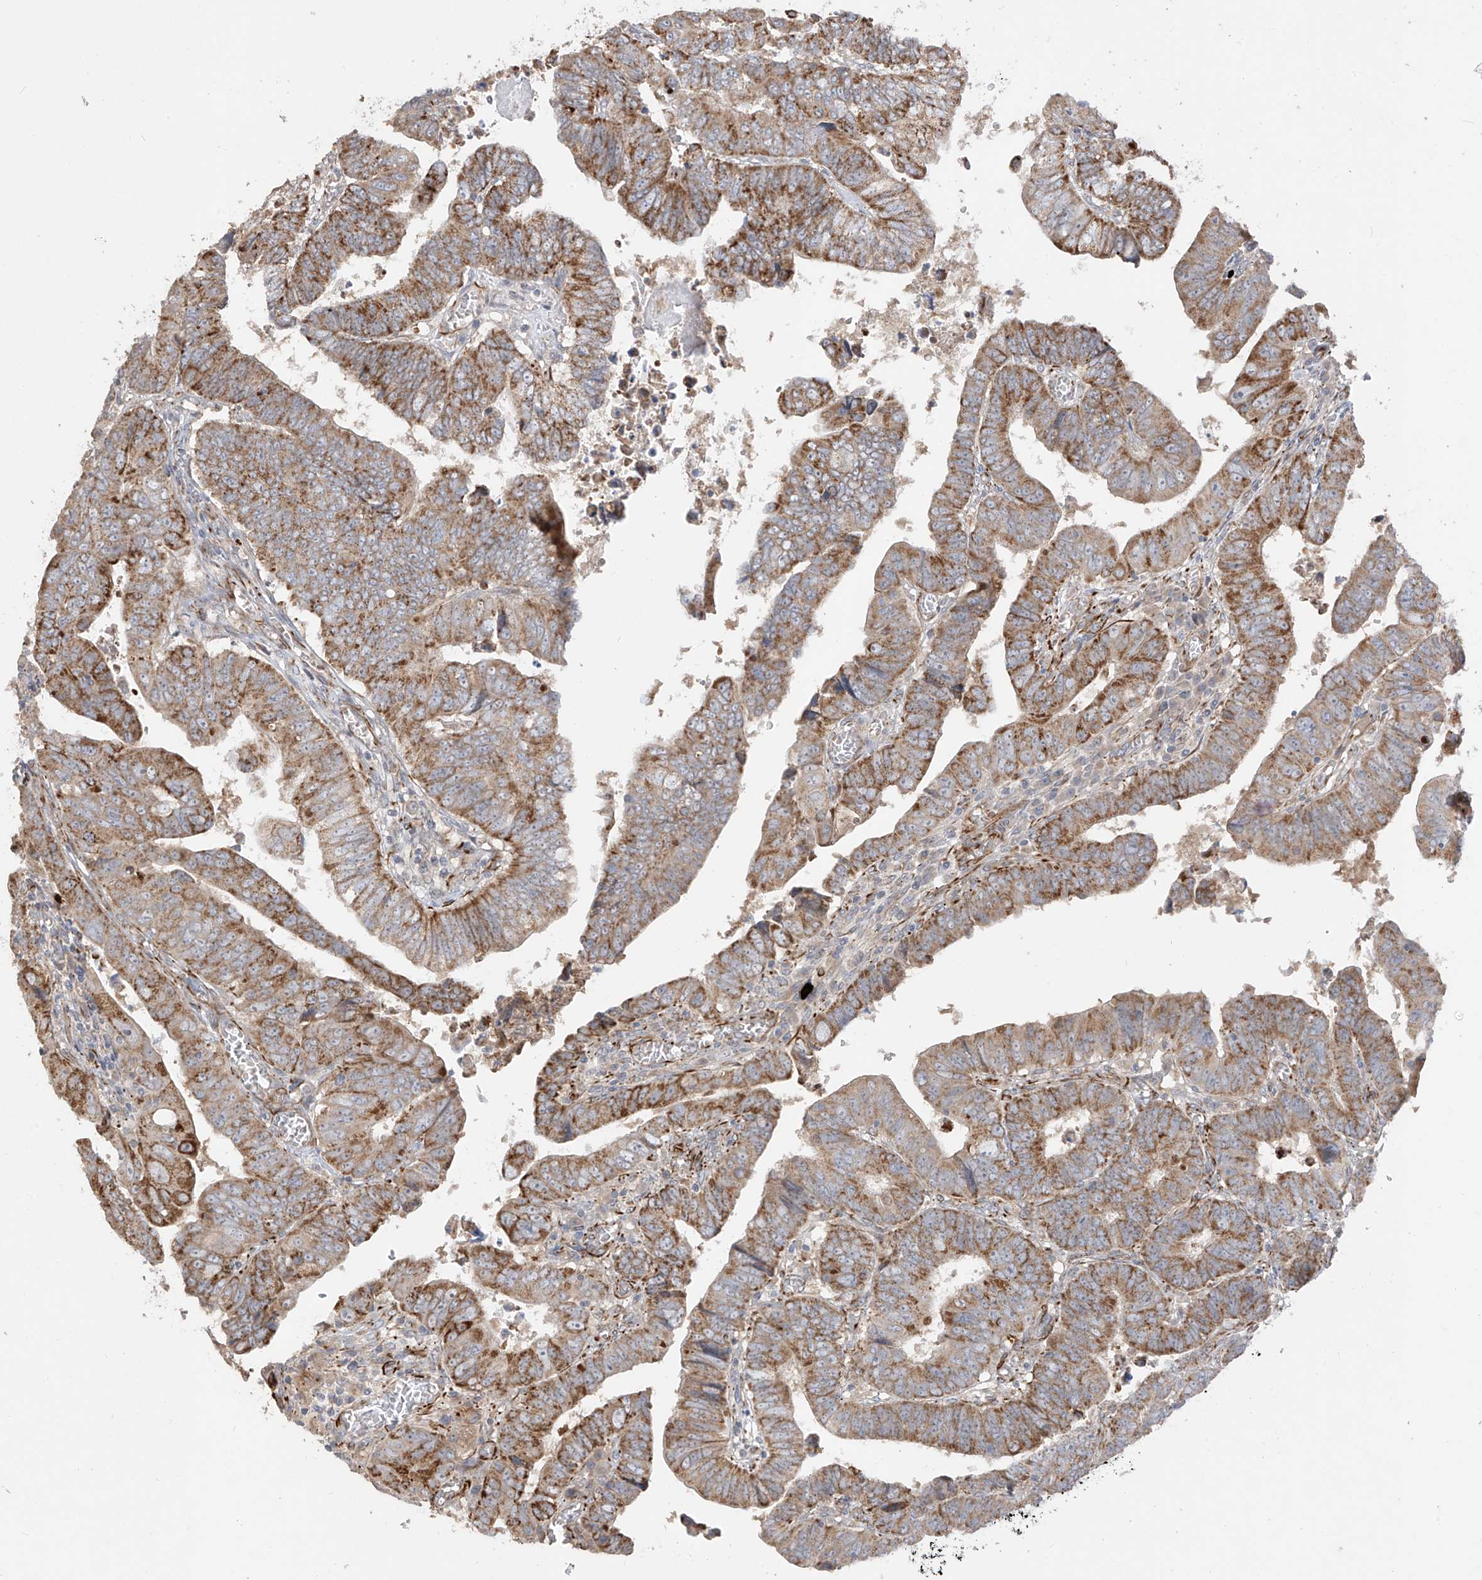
{"staining": {"intensity": "moderate", "quantity": ">75%", "location": "cytoplasmic/membranous"}, "tissue": "colorectal cancer", "cell_type": "Tumor cells", "image_type": "cancer", "snomed": [{"axis": "morphology", "description": "Normal tissue, NOS"}, {"axis": "morphology", "description": "Adenocarcinoma, NOS"}, {"axis": "topography", "description": "Rectum"}], "caption": "Immunohistochemical staining of human adenocarcinoma (colorectal) demonstrates moderate cytoplasmic/membranous protein expression in approximately >75% of tumor cells.", "gene": "DCDC2", "patient": {"sex": "female", "age": 65}}